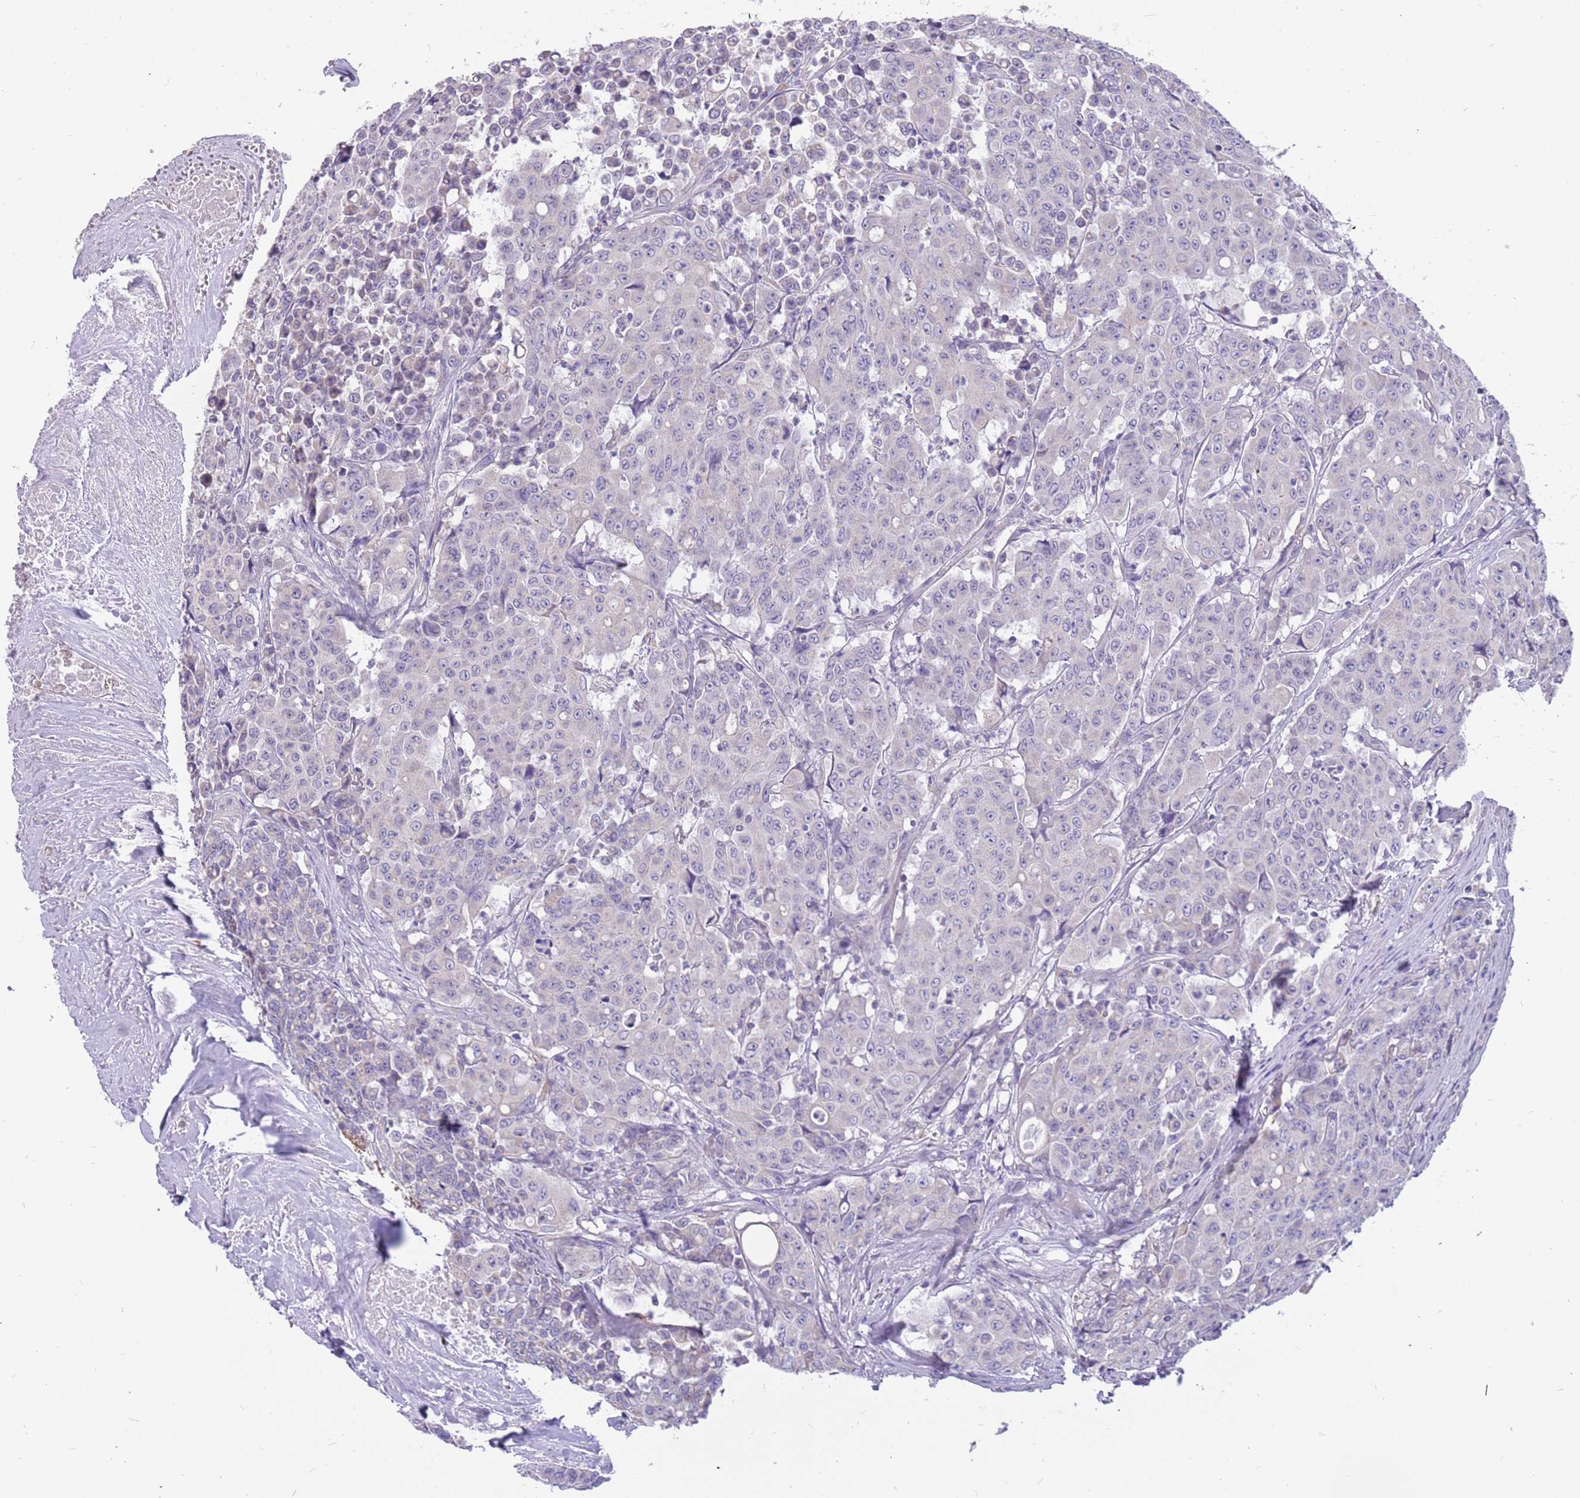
{"staining": {"intensity": "negative", "quantity": "none", "location": "none"}, "tissue": "colorectal cancer", "cell_type": "Tumor cells", "image_type": "cancer", "snomed": [{"axis": "morphology", "description": "Adenocarcinoma, NOS"}, {"axis": "topography", "description": "Colon"}], "caption": "This is an immunohistochemistry (IHC) image of colorectal cancer (adenocarcinoma). There is no positivity in tumor cells.", "gene": "RHCG", "patient": {"sex": "male", "age": 51}}